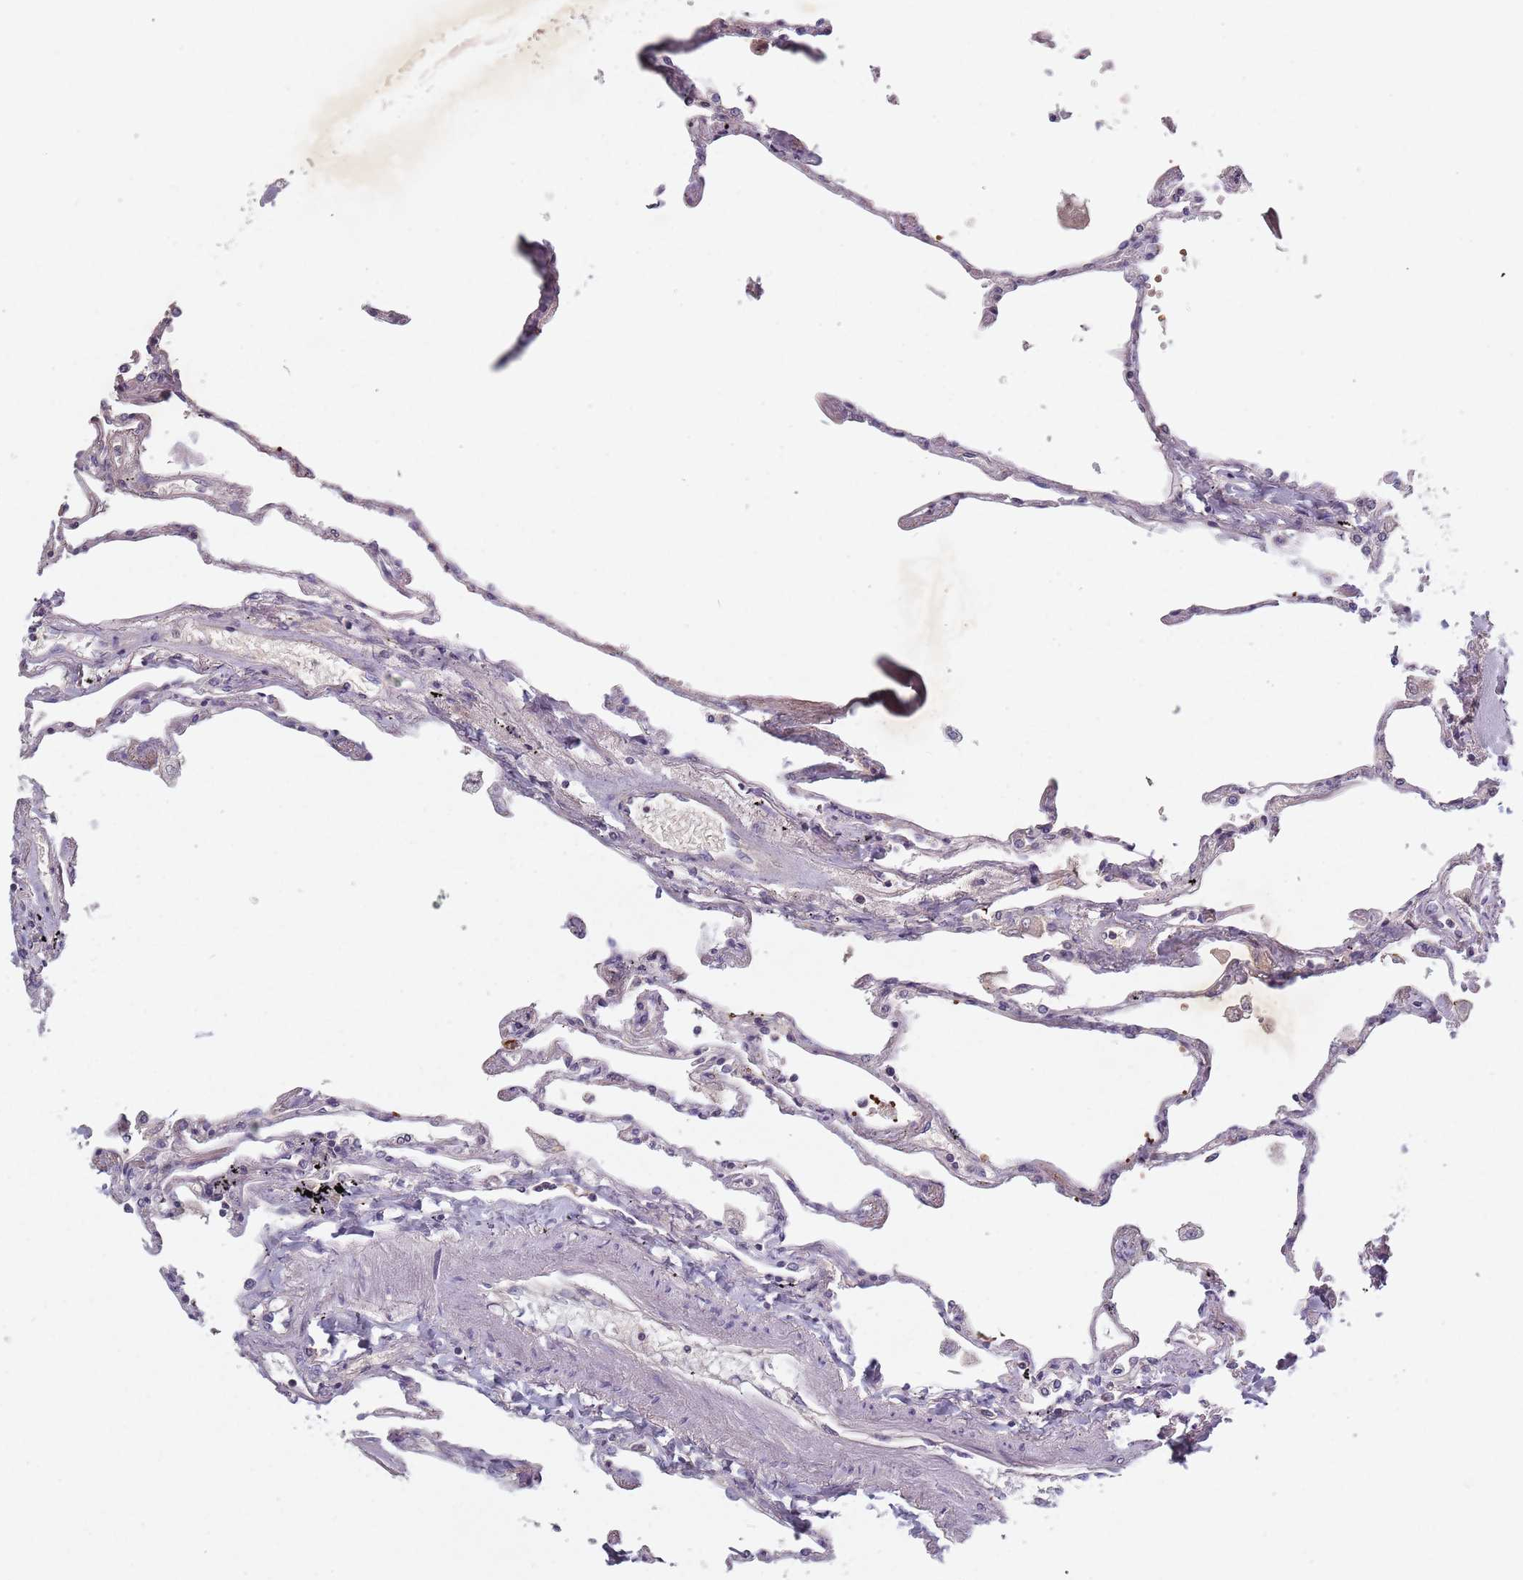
{"staining": {"intensity": "weak", "quantity": "<25%", "location": "cytoplasmic/membranous"}, "tissue": "lung", "cell_type": "Alveolar cells", "image_type": "normal", "snomed": [{"axis": "morphology", "description": "Normal tissue, NOS"}, {"axis": "topography", "description": "Lung"}], "caption": "Protein analysis of benign lung demonstrates no significant positivity in alveolar cells. The staining is performed using DAB brown chromogen with nuclei counter-stained in using hematoxylin.", "gene": "ASB13", "patient": {"sex": "female", "age": 67}}